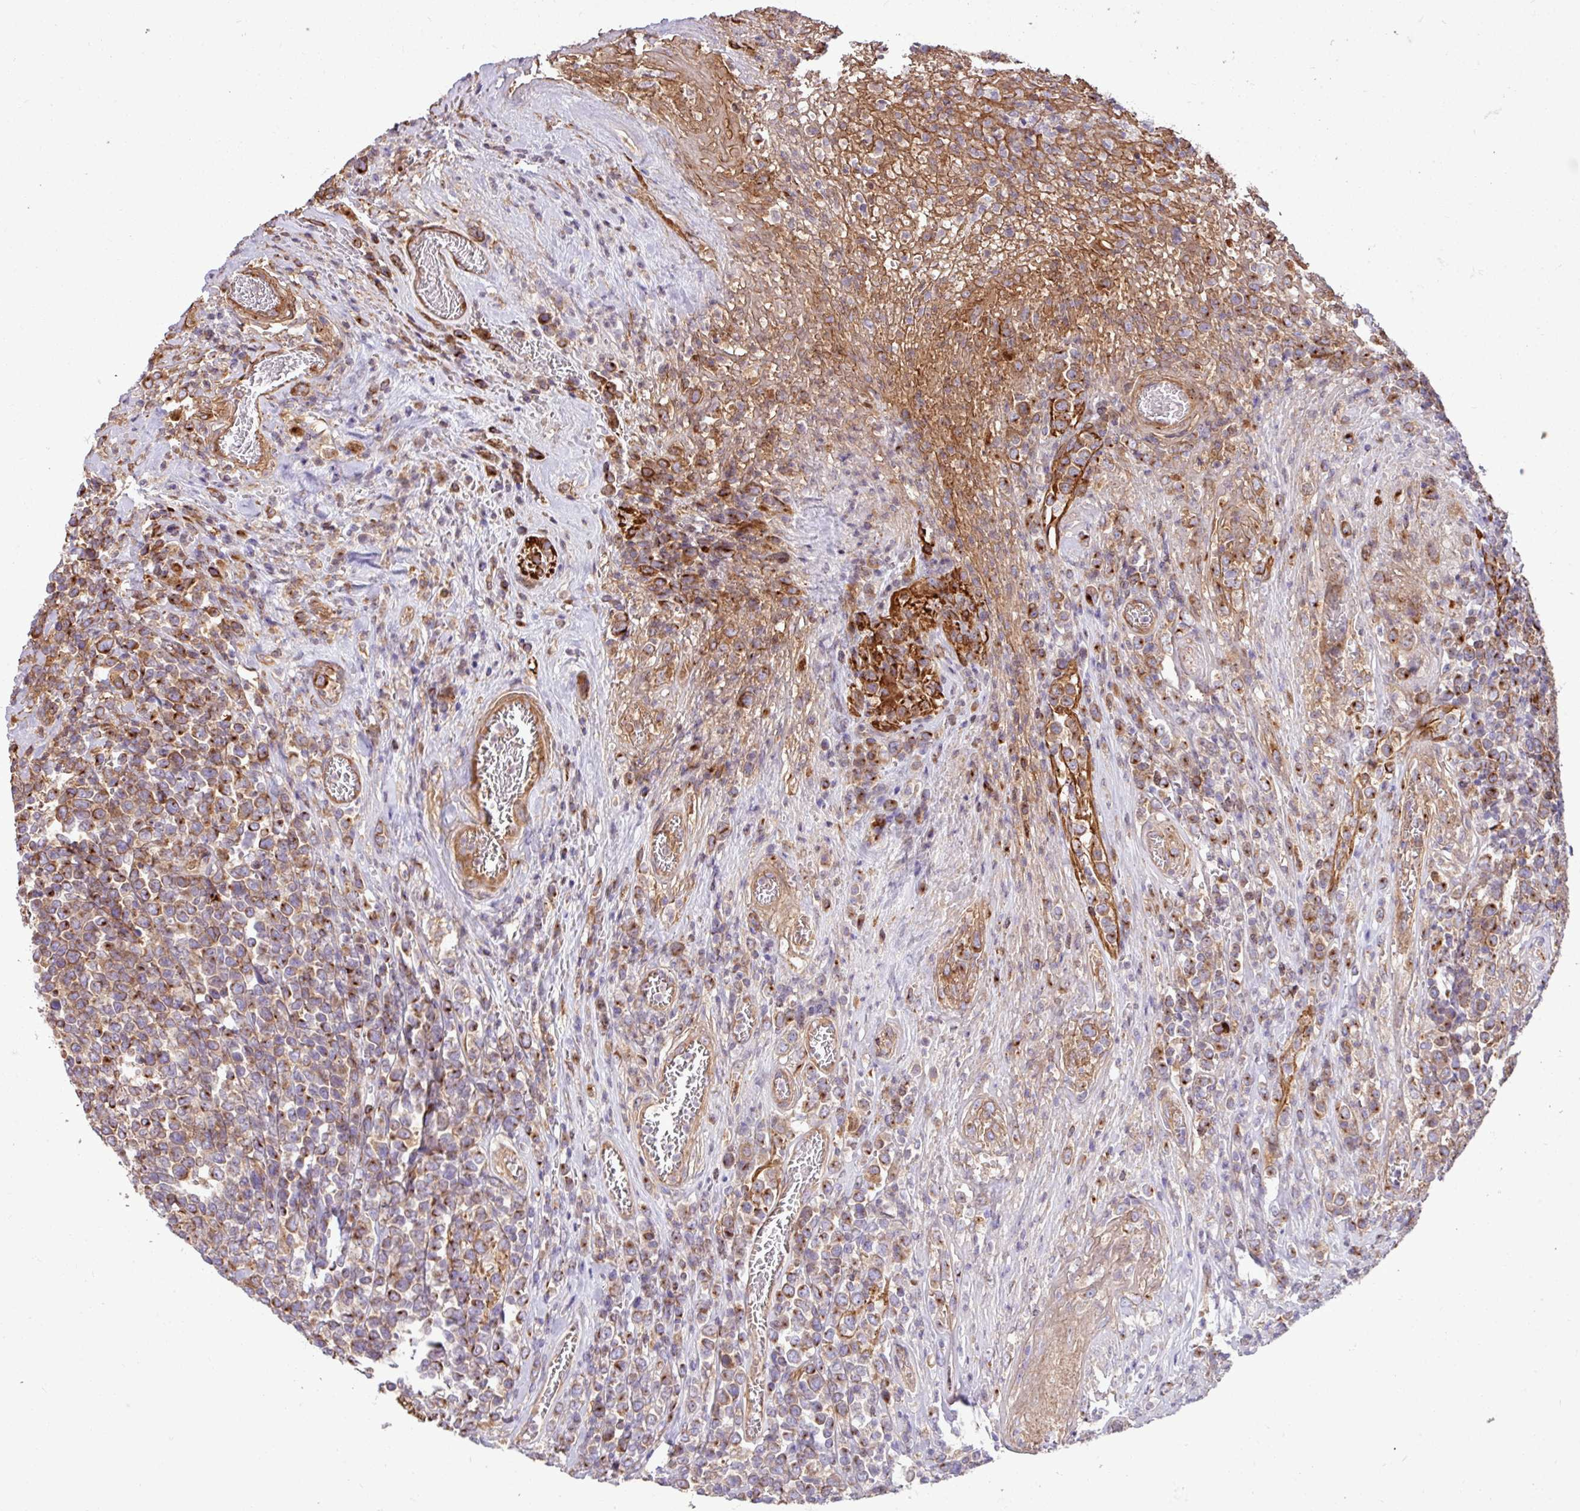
{"staining": {"intensity": "strong", "quantity": "25%-75%", "location": "cytoplasmic/membranous"}, "tissue": "lymphoma", "cell_type": "Tumor cells", "image_type": "cancer", "snomed": [{"axis": "morphology", "description": "Malignant lymphoma, non-Hodgkin's type, High grade"}, {"axis": "topography", "description": "Soft tissue"}], "caption": "Immunohistochemical staining of human lymphoma shows strong cytoplasmic/membranous protein expression in approximately 25%-75% of tumor cells.", "gene": "ZNF300", "patient": {"sex": "female", "age": 56}}